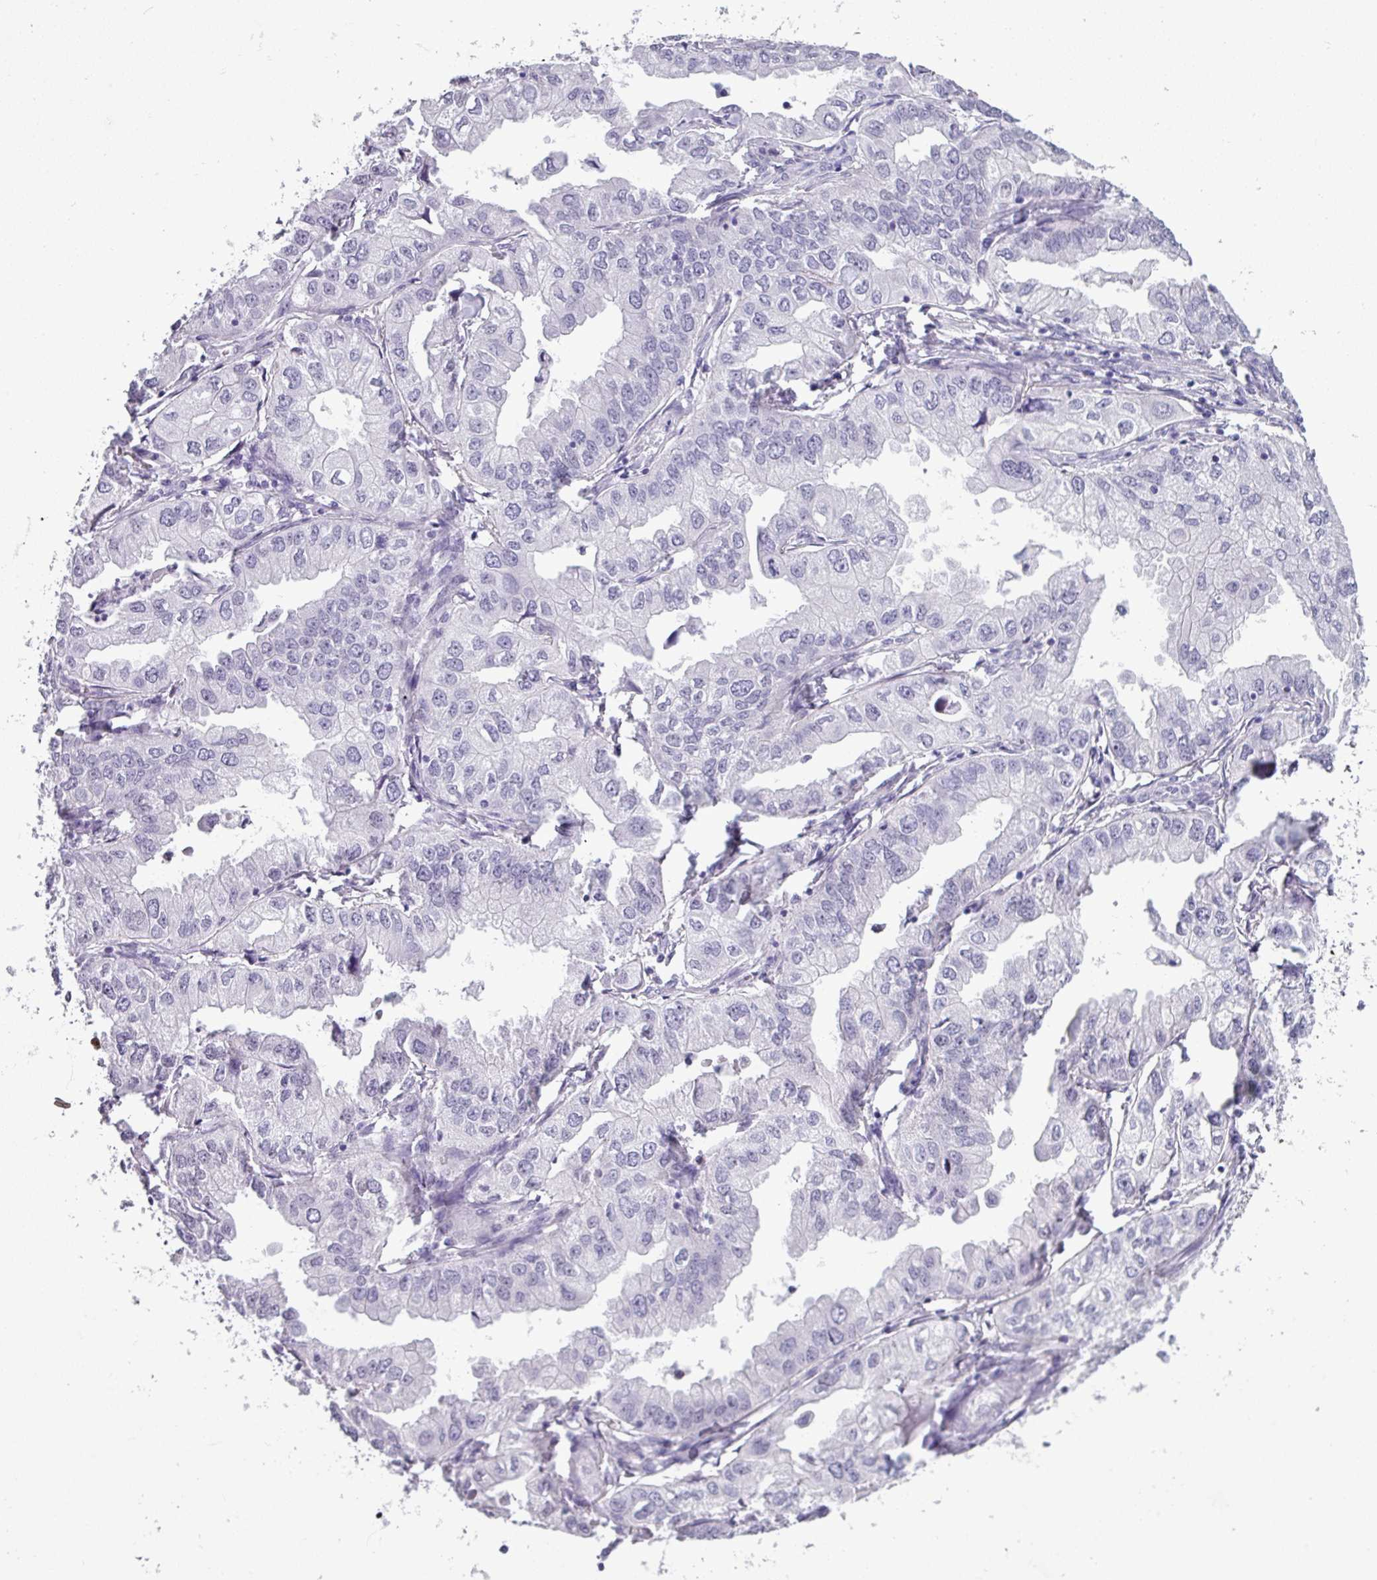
{"staining": {"intensity": "negative", "quantity": "none", "location": "none"}, "tissue": "lung cancer", "cell_type": "Tumor cells", "image_type": "cancer", "snomed": [{"axis": "morphology", "description": "Adenocarcinoma, NOS"}, {"axis": "topography", "description": "Lung"}], "caption": "IHC histopathology image of human lung cancer (adenocarcinoma) stained for a protein (brown), which displays no expression in tumor cells.", "gene": "SRGAP1", "patient": {"sex": "male", "age": 48}}